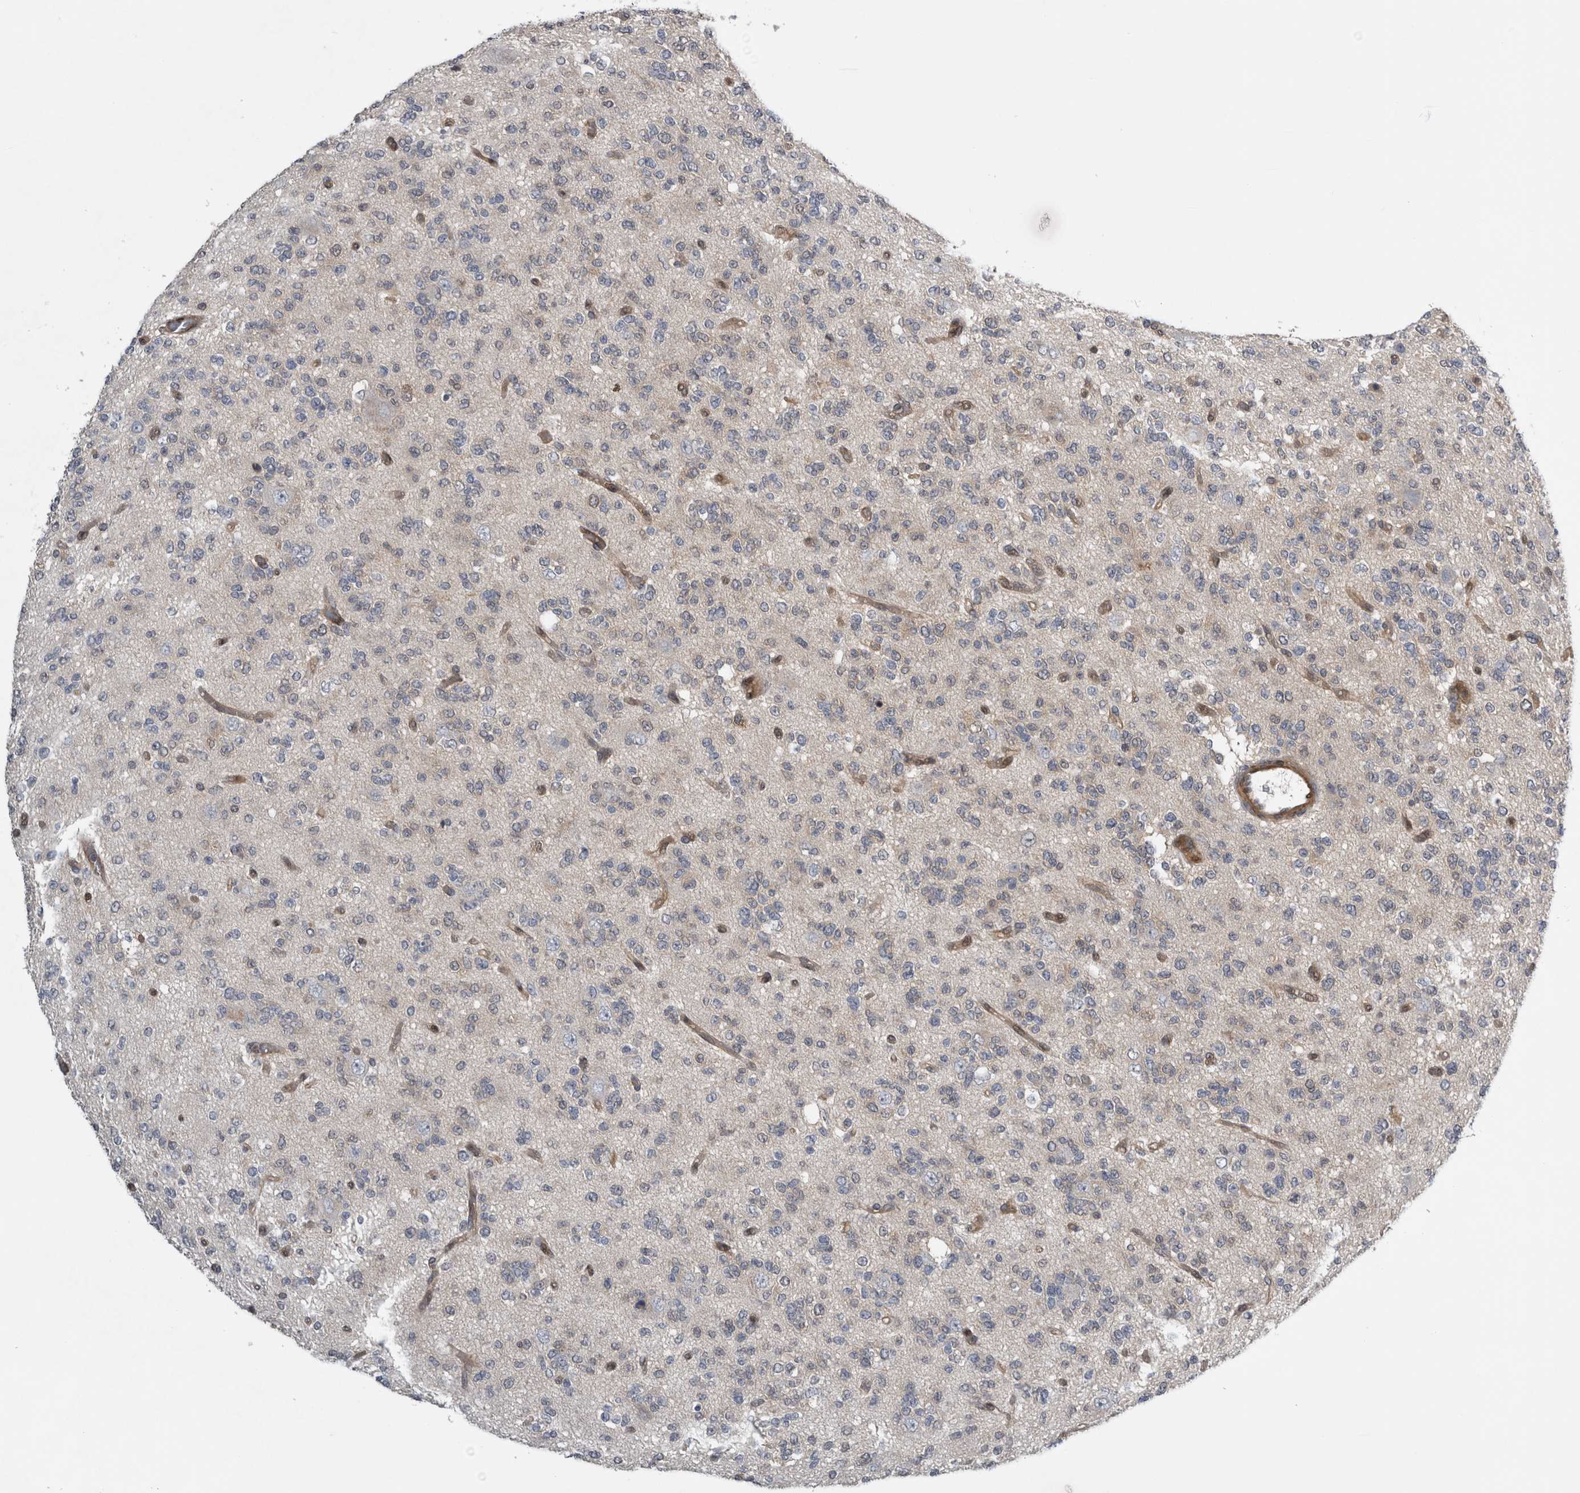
{"staining": {"intensity": "weak", "quantity": "<25%", "location": "cytoplasmic/membranous"}, "tissue": "glioma", "cell_type": "Tumor cells", "image_type": "cancer", "snomed": [{"axis": "morphology", "description": "Glioma, malignant, Low grade"}, {"axis": "topography", "description": "Brain"}], "caption": "The image demonstrates no significant staining in tumor cells of glioma.", "gene": "NAPRT", "patient": {"sex": "male", "age": 38}}